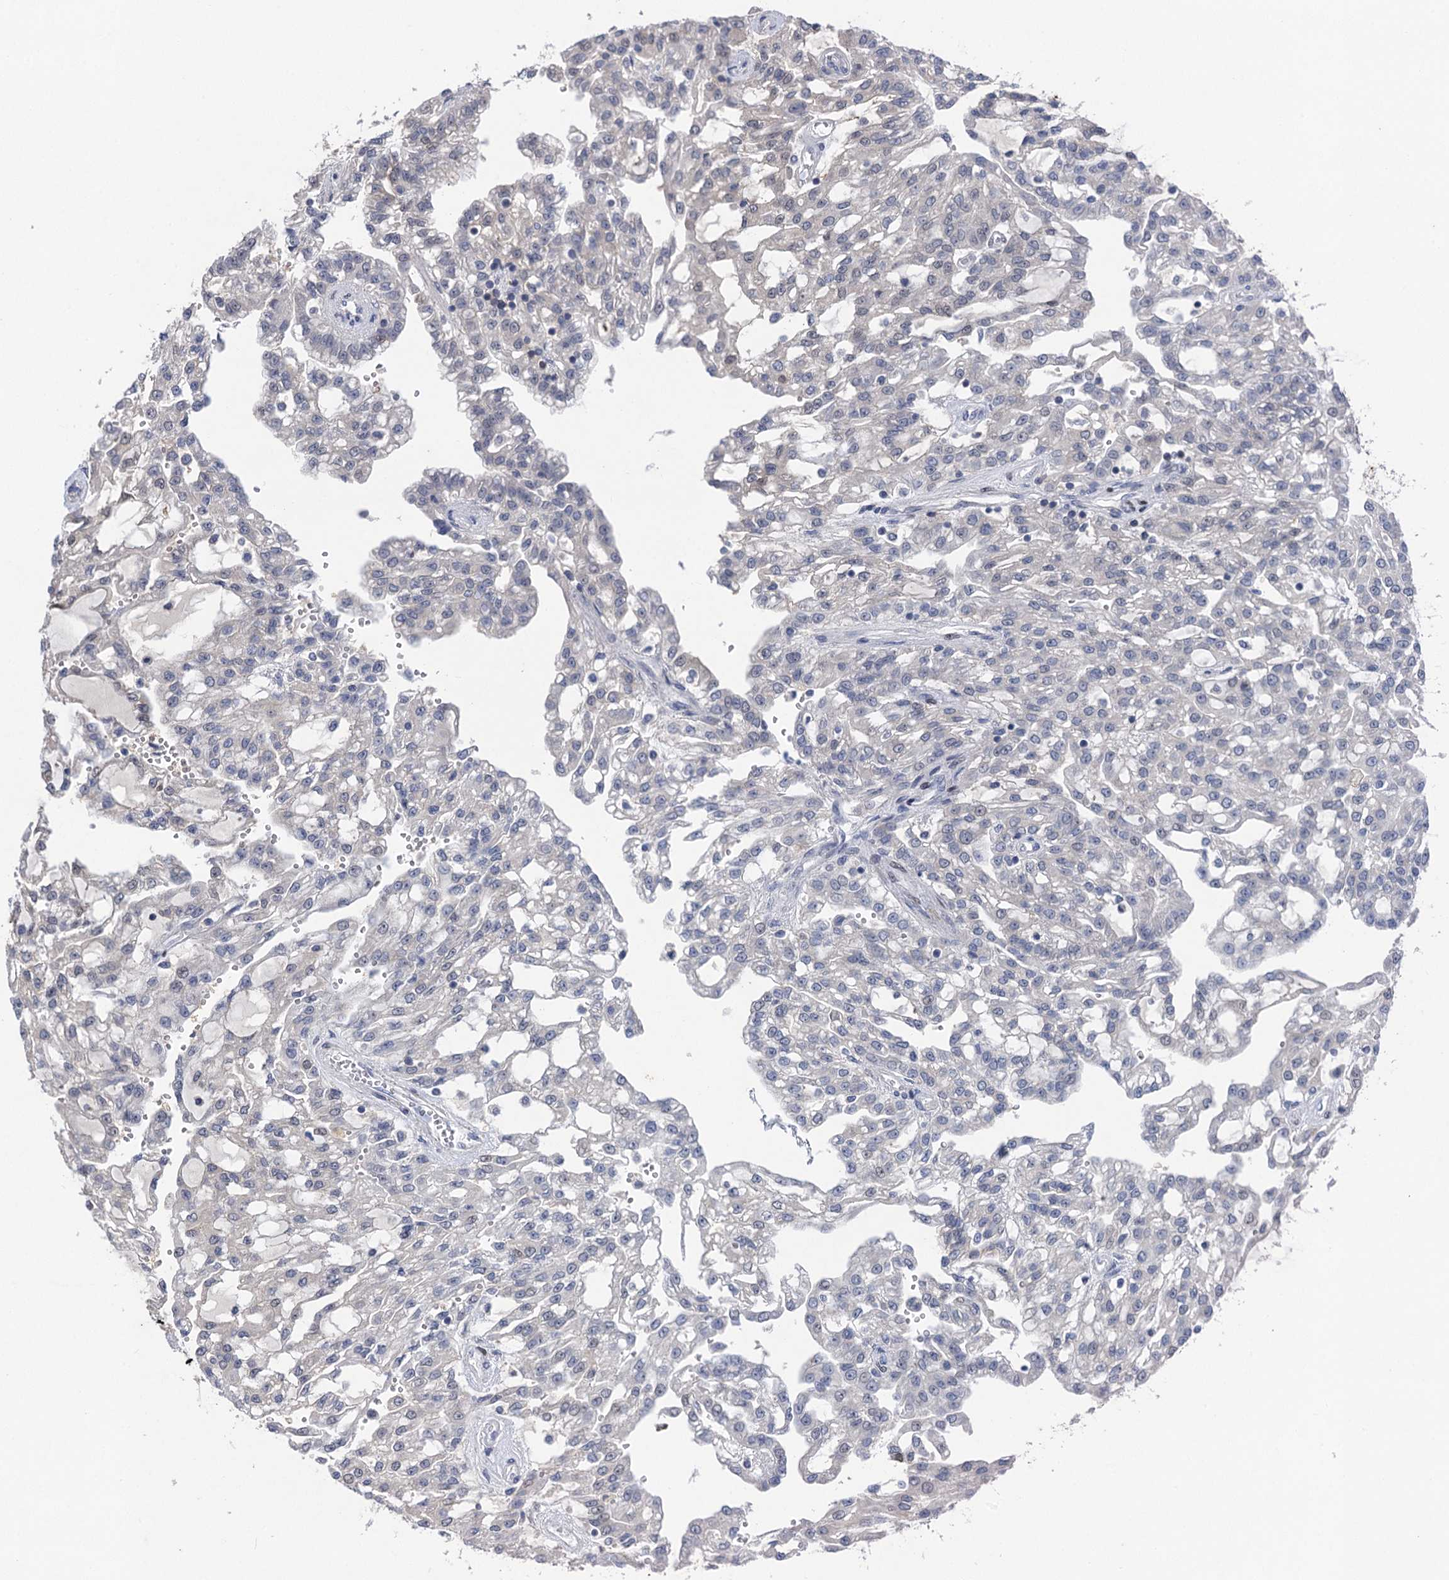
{"staining": {"intensity": "negative", "quantity": "none", "location": "none"}, "tissue": "renal cancer", "cell_type": "Tumor cells", "image_type": "cancer", "snomed": [{"axis": "morphology", "description": "Adenocarcinoma, NOS"}, {"axis": "topography", "description": "Kidney"}], "caption": "DAB (3,3'-diaminobenzidine) immunohistochemical staining of human renal cancer (adenocarcinoma) exhibits no significant positivity in tumor cells.", "gene": "ESYT3", "patient": {"sex": "male", "age": 63}}